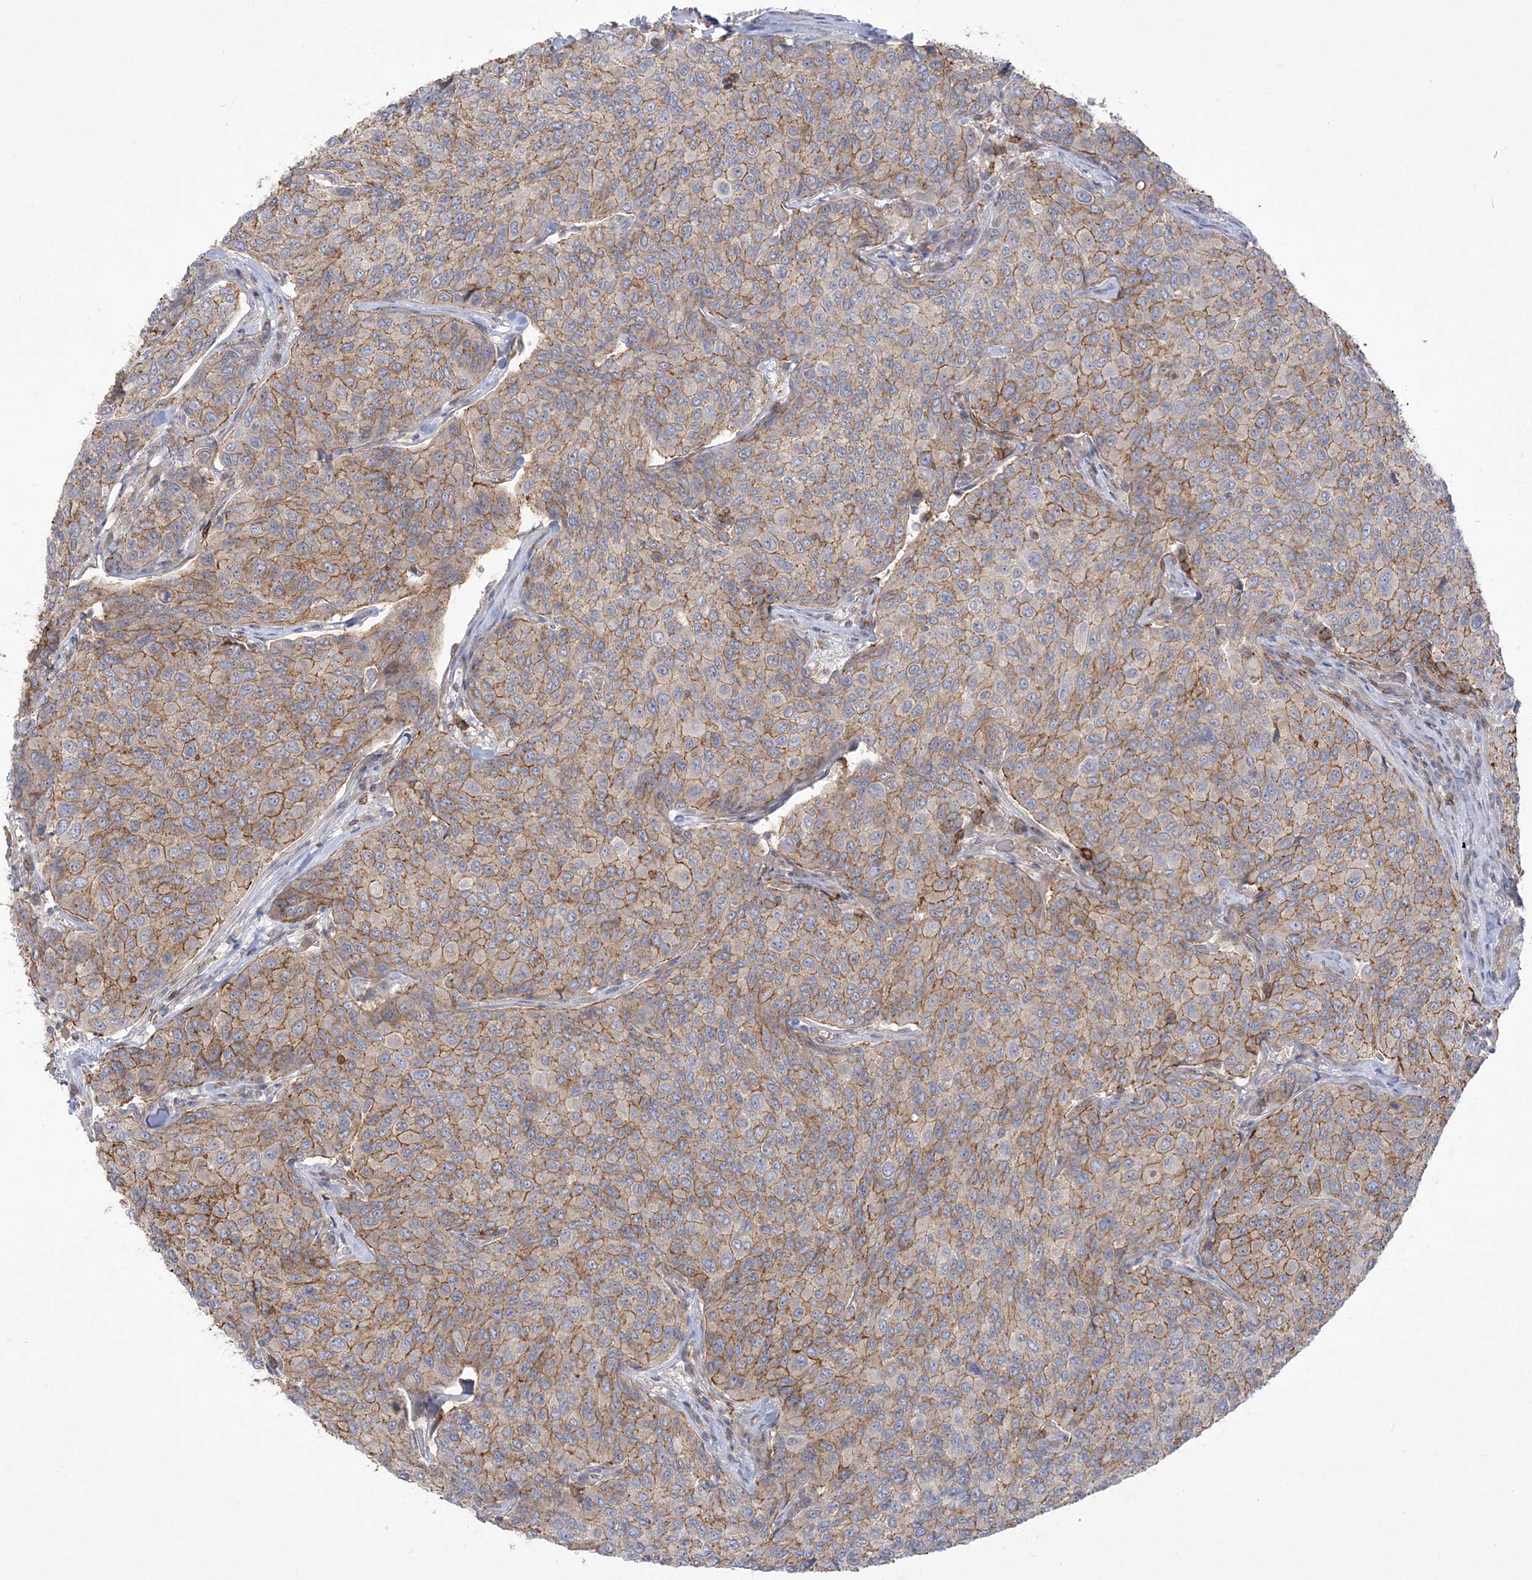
{"staining": {"intensity": "moderate", "quantity": ">75%", "location": "cytoplasmic/membranous"}, "tissue": "breast cancer", "cell_type": "Tumor cells", "image_type": "cancer", "snomed": [{"axis": "morphology", "description": "Duct carcinoma"}, {"axis": "topography", "description": "Breast"}], "caption": "A brown stain labels moderate cytoplasmic/membranous staining of a protein in intraductal carcinoma (breast) tumor cells.", "gene": "ADAMTS12", "patient": {"sex": "female", "age": 55}}